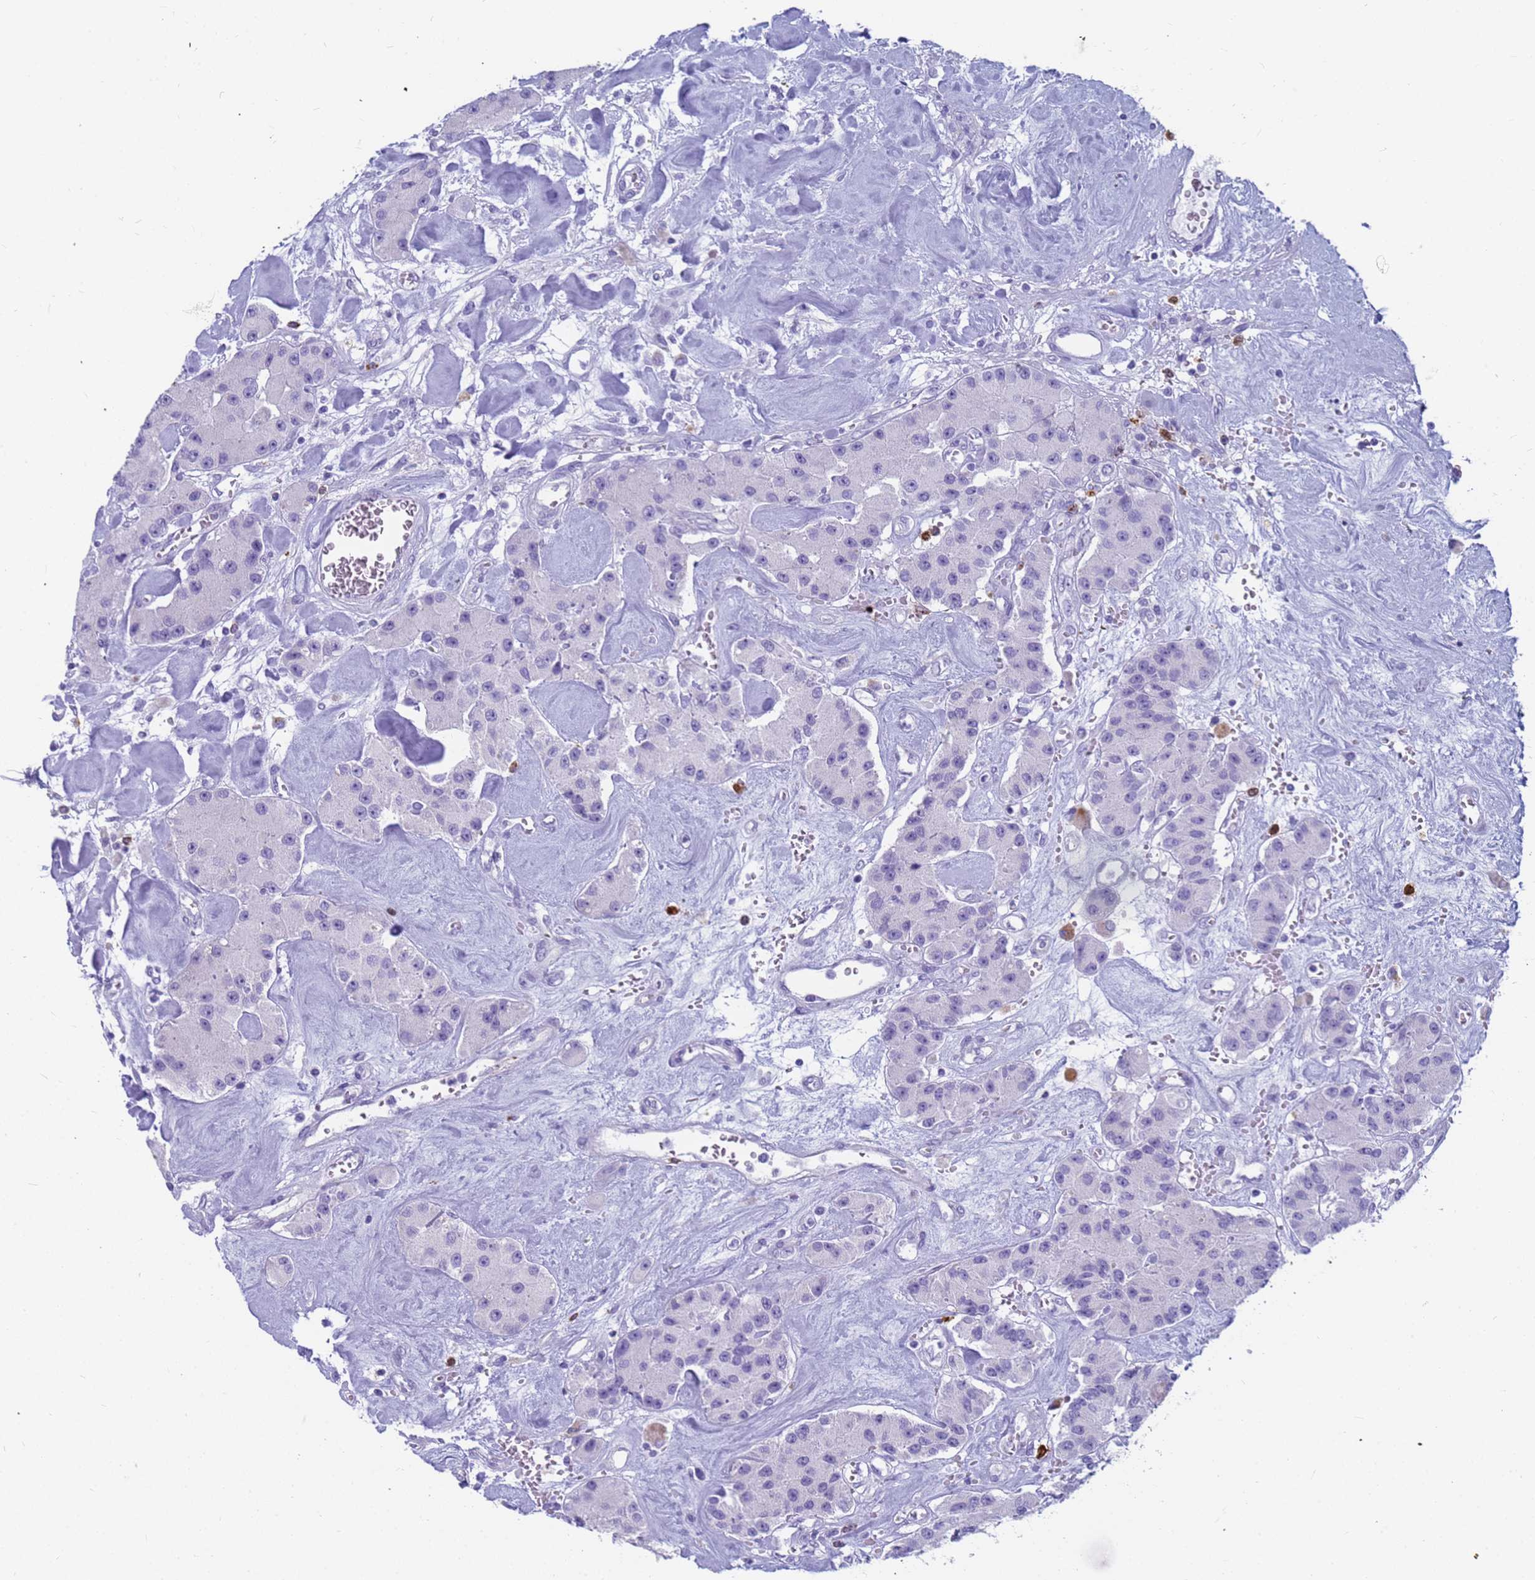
{"staining": {"intensity": "negative", "quantity": "none", "location": "none"}, "tissue": "carcinoid", "cell_type": "Tumor cells", "image_type": "cancer", "snomed": [{"axis": "morphology", "description": "Carcinoid, malignant, NOS"}, {"axis": "topography", "description": "Pancreas"}], "caption": "Protein analysis of carcinoid displays no significant positivity in tumor cells.", "gene": "RNASE2", "patient": {"sex": "male", "age": 41}}